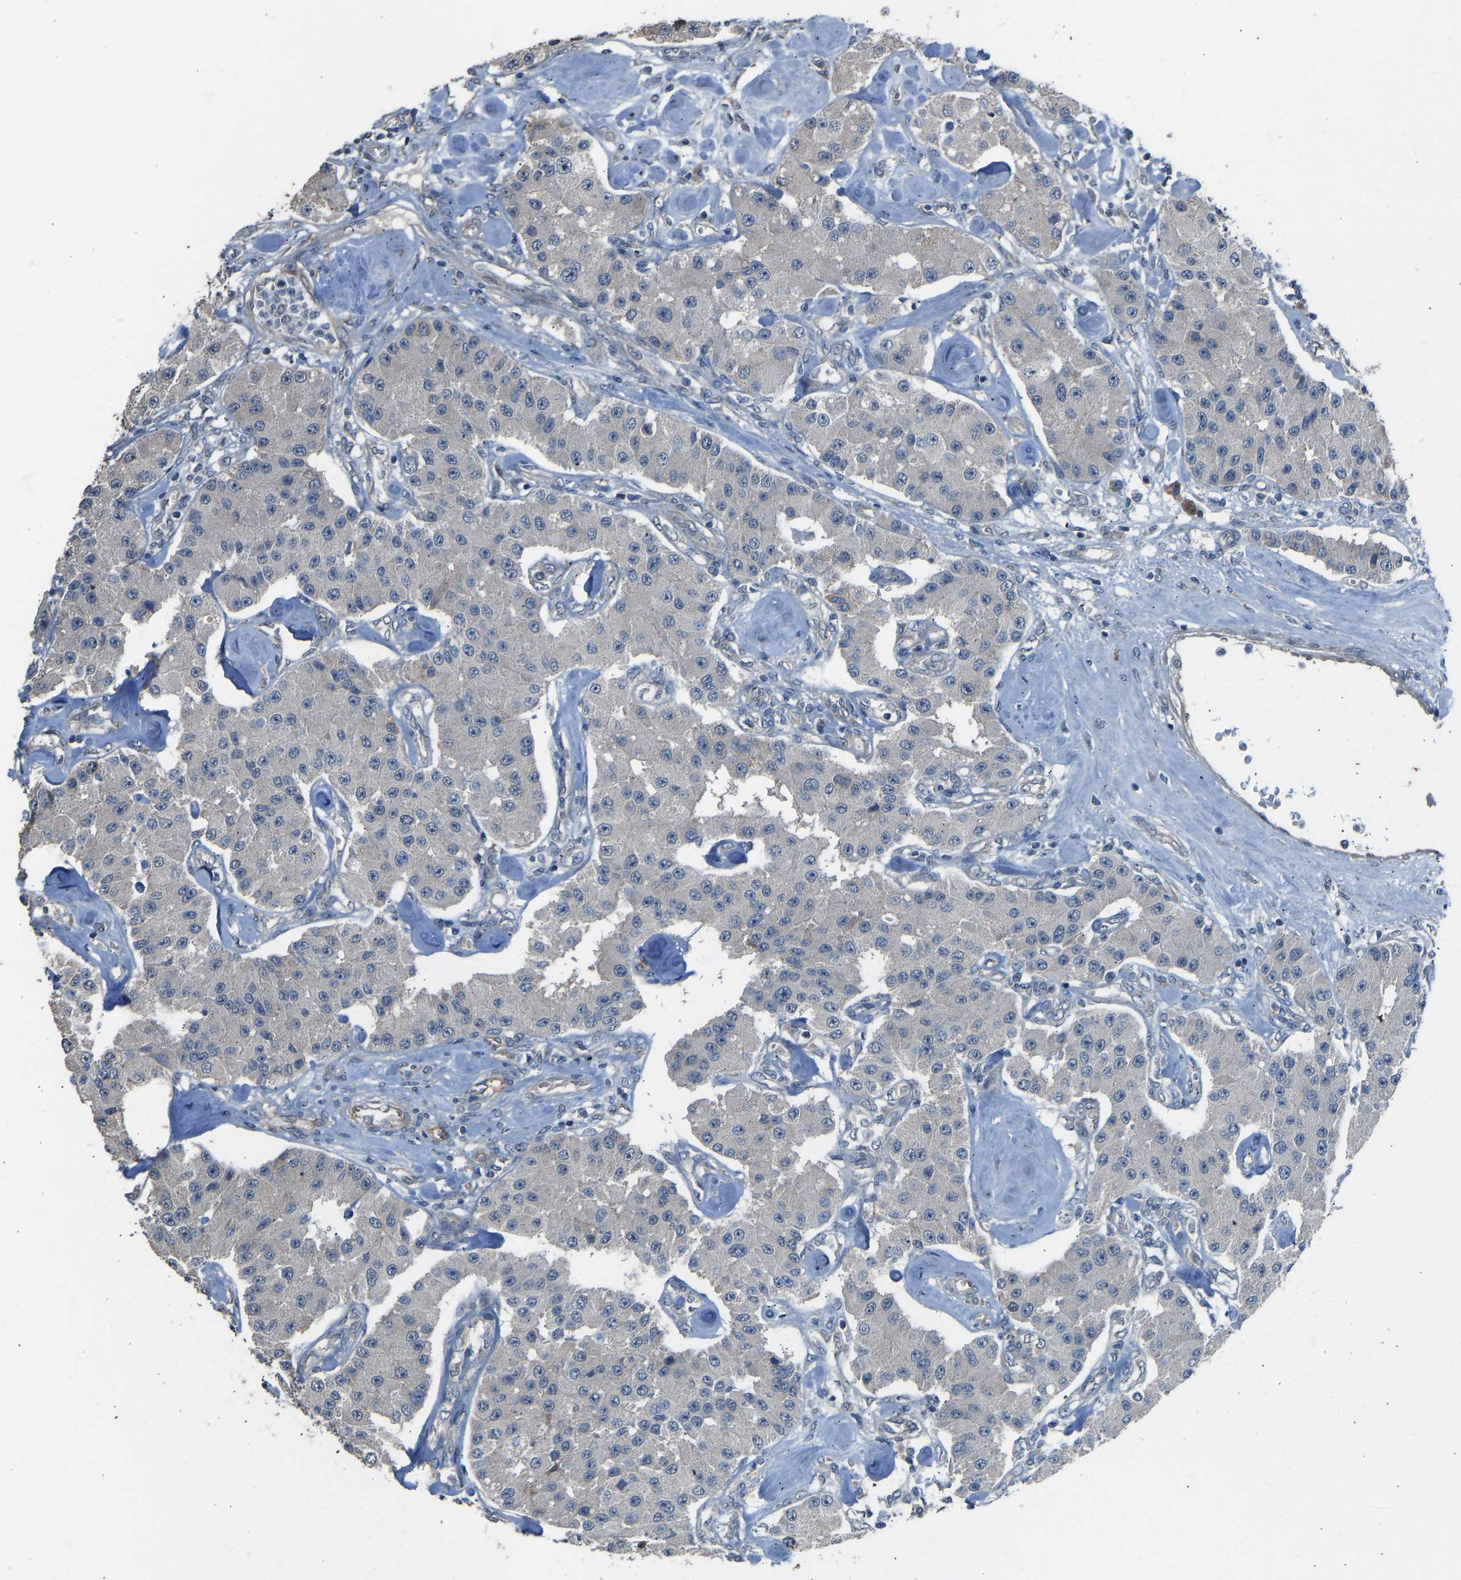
{"staining": {"intensity": "weak", "quantity": "<25%", "location": "cytoplasmic/membranous"}, "tissue": "carcinoid", "cell_type": "Tumor cells", "image_type": "cancer", "snomed": [{"axis": "morphology", "description": "Carcinoid, malignant, NOS"}, {"axis": "topography", "description": "Pancreas"}], "caption": "A histopathology image of human carcinoid (malignant) is negative for staining in tumor cells. (Brightfield microscopy of DAB (3,3'-diaminobenzidine) immunohistochemistry (IHC) at high magnification).", "gene": "SLC43A1", "patient": {"sex": "male", "age": 41}}